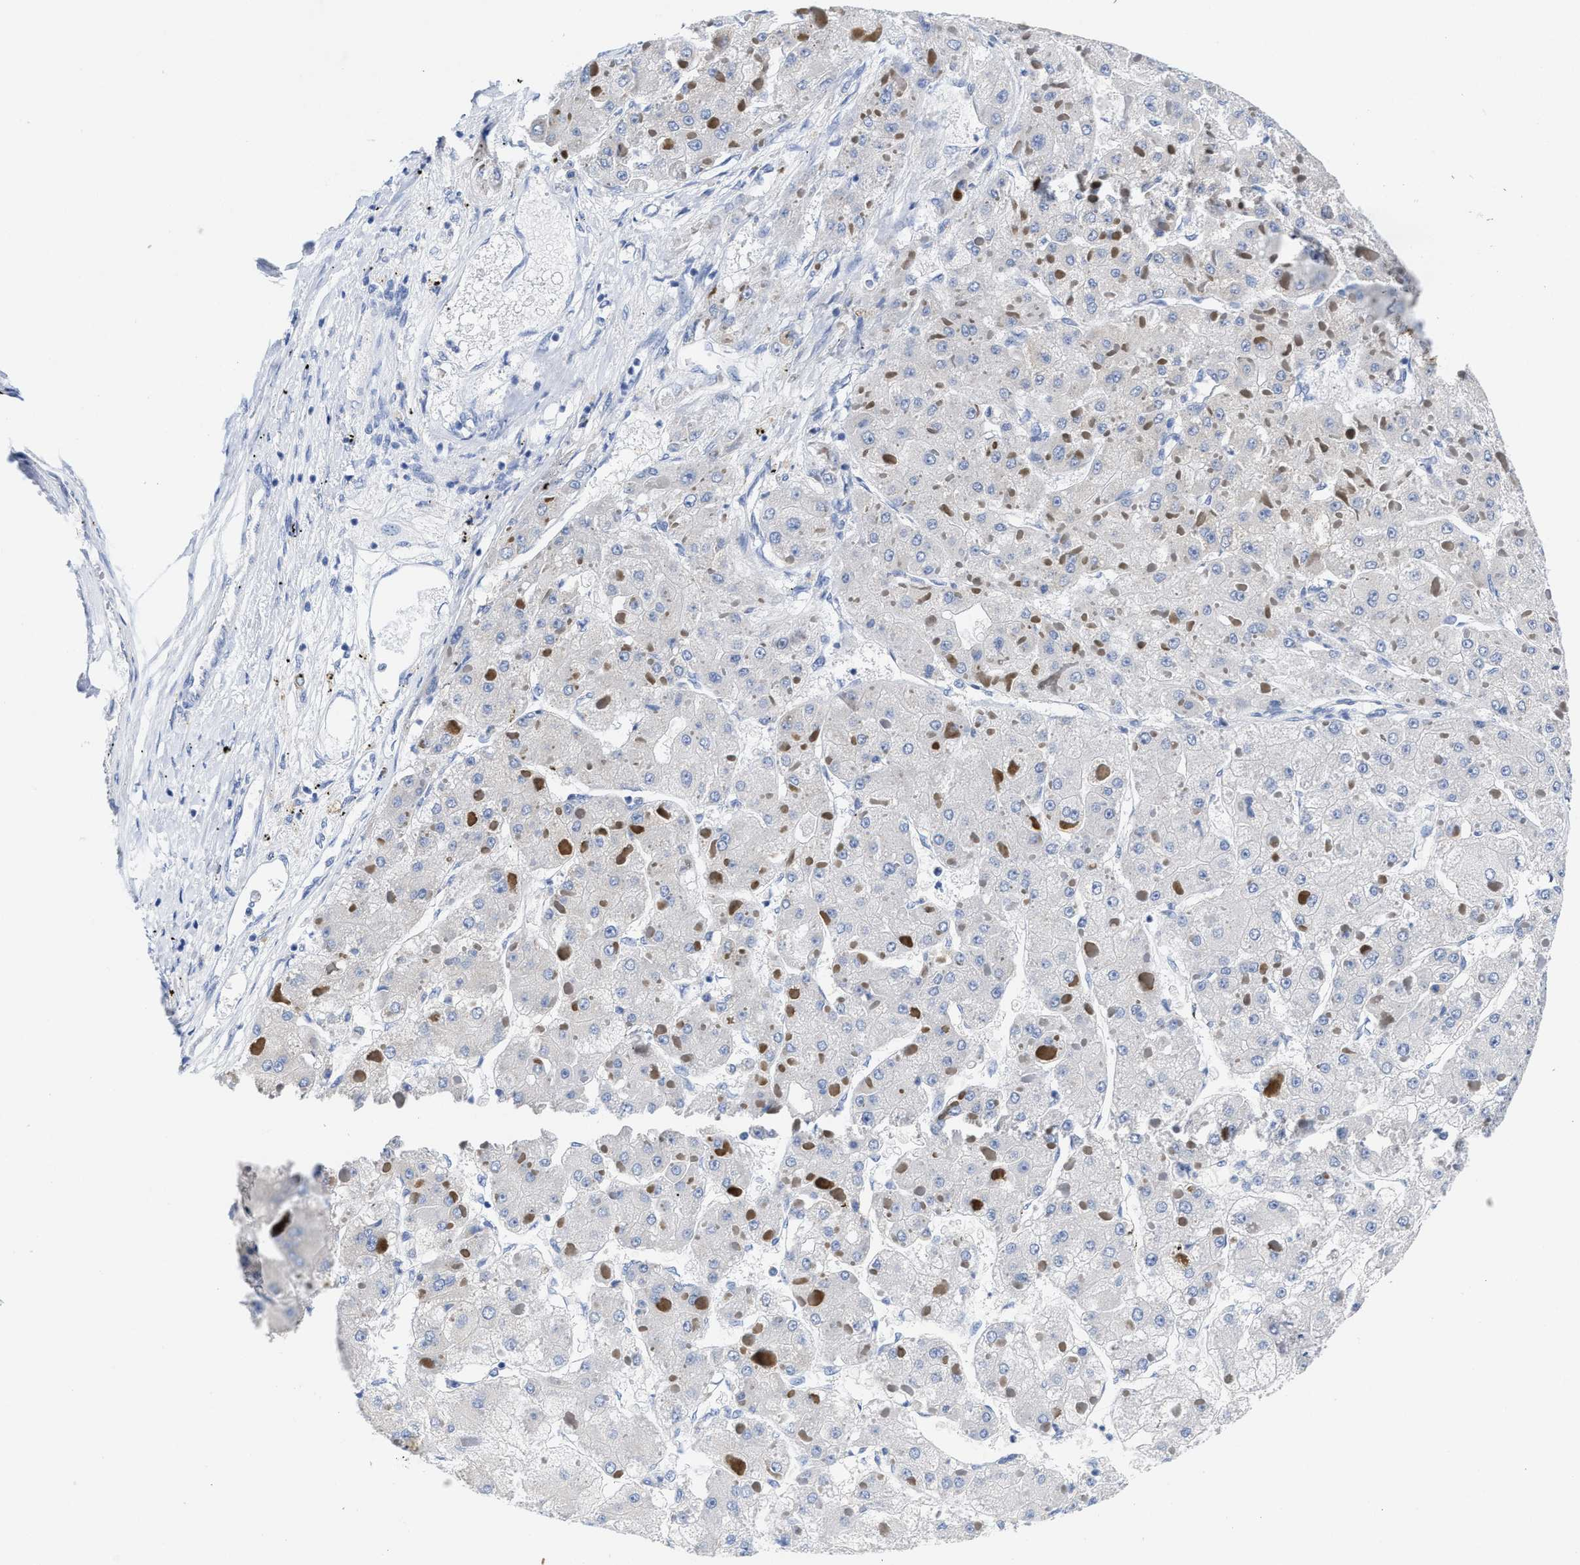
{"staining": {"intensity": "negative", "quantity": "none", "location": "none"}, "tissue": "liver cancer", "cell_type": "Tumor cells", "image_type": "cancer", "snomed": [{"axis": "morphology", "description": "Carcinoma, Hepatocellular, NOS"}, {"axis": "topography", "description": "Liver"}], "caption": "Tumor cells show no significant protein staining in liver cancer.", "gene": "TBRG4", "patient": {"sex": "female", "age": 73}}